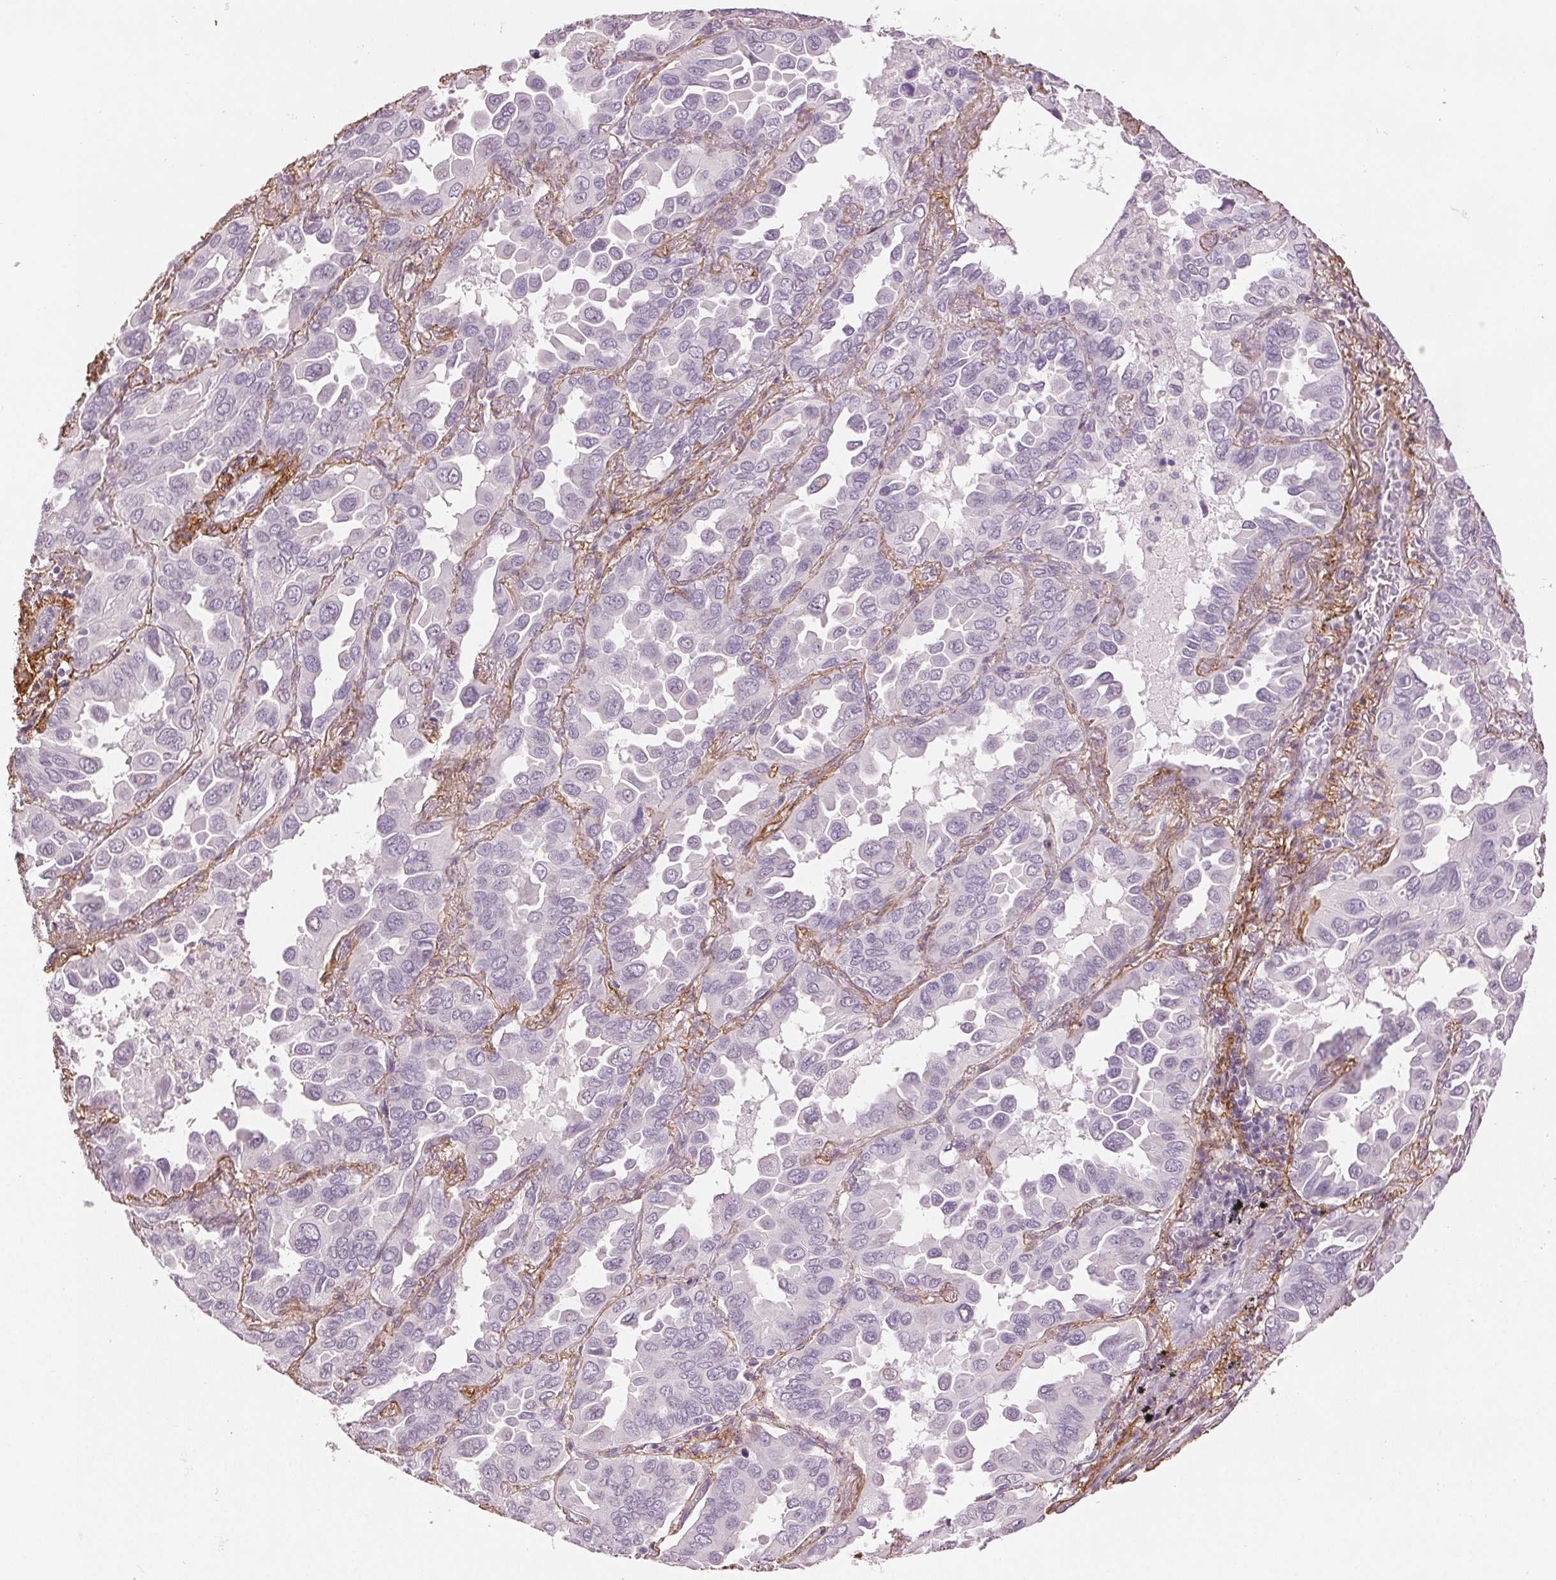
{"staining": {"intensity": "negative", "quantity": "none", "location": "none"}, "tissue": "lung cancer", "cell_type": "Tumor cells", "image_type": "cancer", "snomed": [{"axis": "morphology", "description": "Adenocarcinoma, NOS"}, {"axis": "topography", "description": "Lung"}], "caption": "This micrograph is of lung cancer stained with IHC to label a protein in brown with the nuclei are counter-stained blue. There is no positivity in tumor cells.", "gene": "FBN1", "patient": {"sex": "male", "age": 64}}